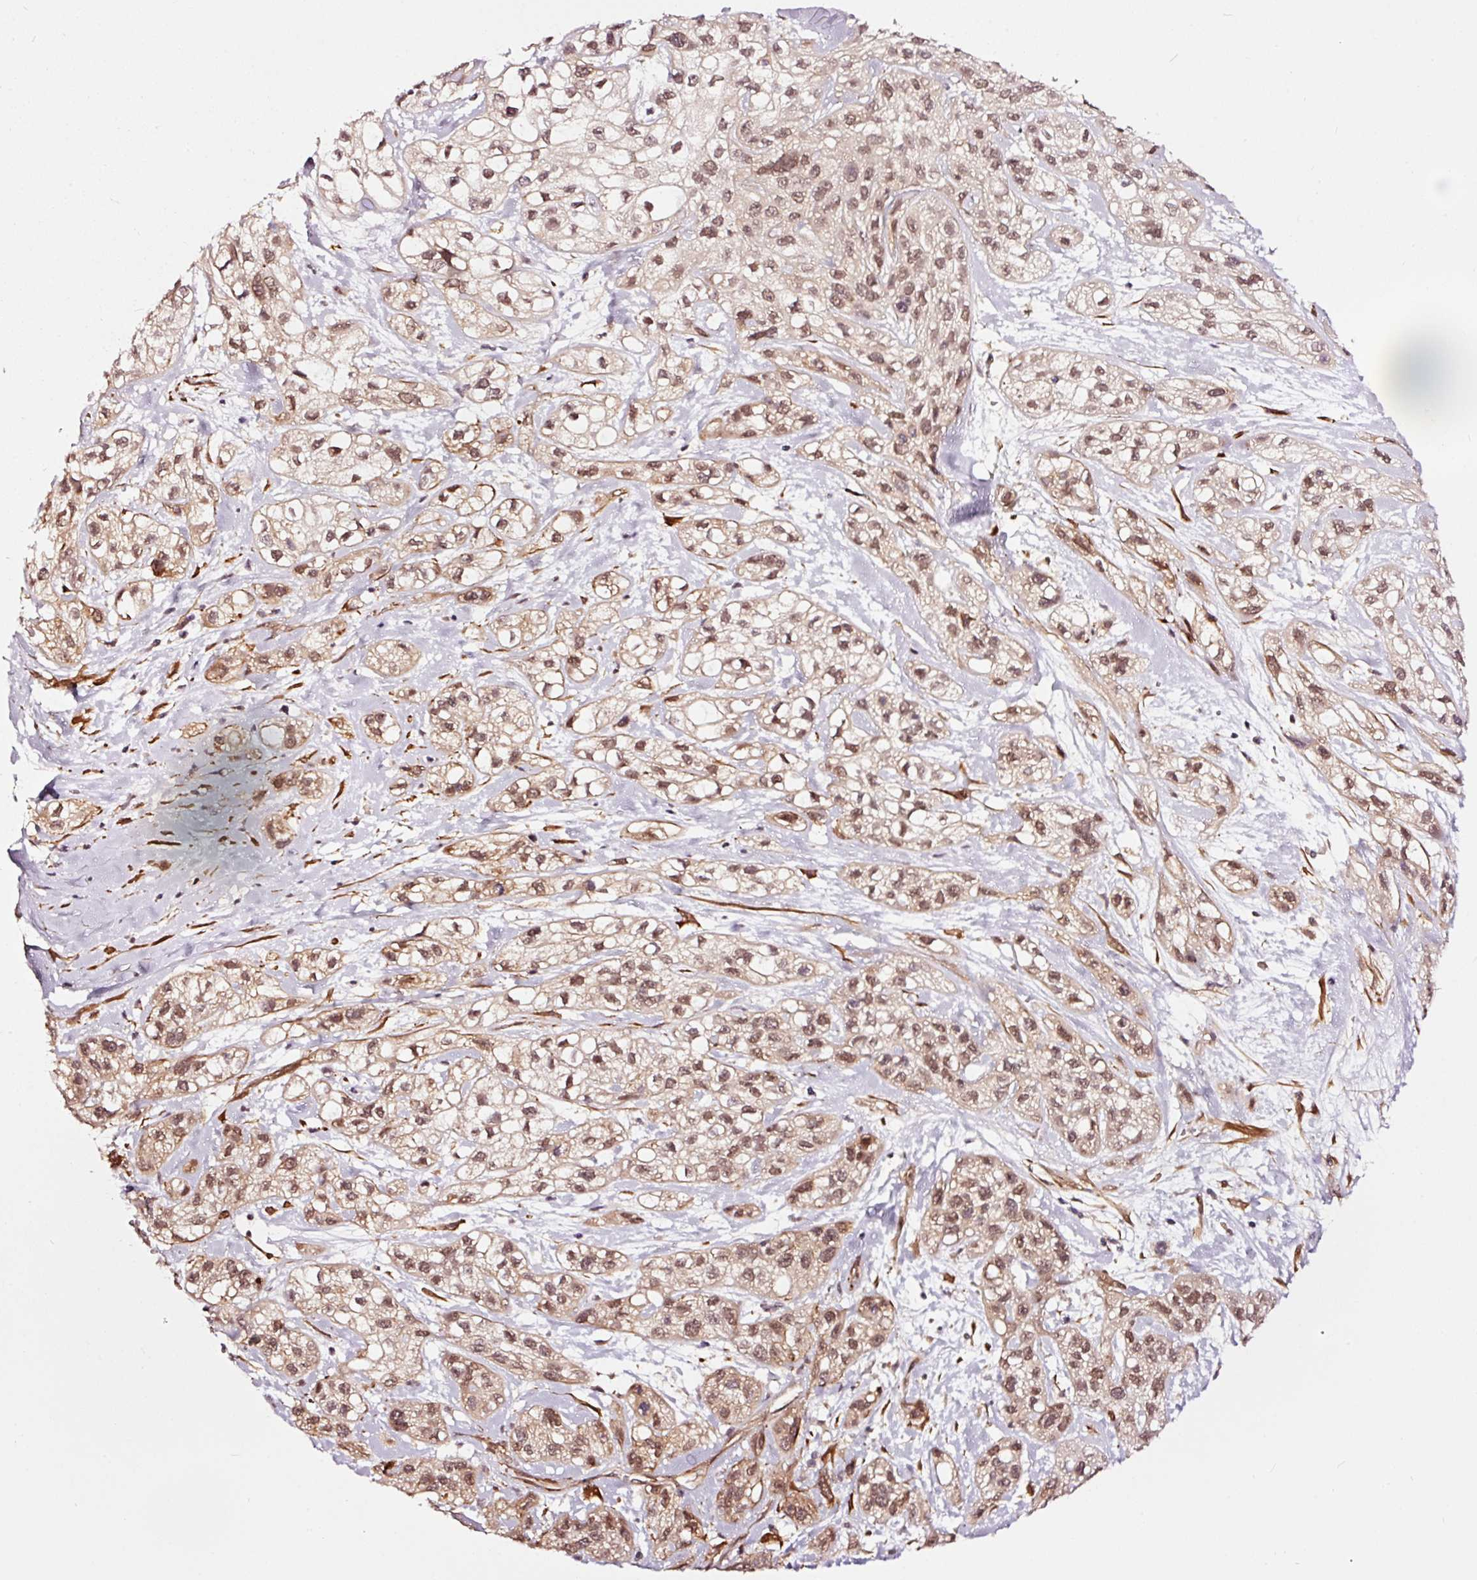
{"staining": {"intensity": "moderate", "quantity": ">75%", "location": "nuclear"}, "tissue": "skin cancer", "cell_type": "Tumor cells", "image_type": "cancer", "snomed": [{"axis": "morphology", "description": "Squamous cell carcinoma, NOS"}, {"axis": "topography", "description": "Skin"}], "caption": "There is medium levels of moderate nuclear positivity in tumor cells of squamous cell carcinoma (skin), as demonstrated by immunohistochemical staining (brown color).", "gene": "TPM1", "patient": {"sex": "male", "age": 82}}